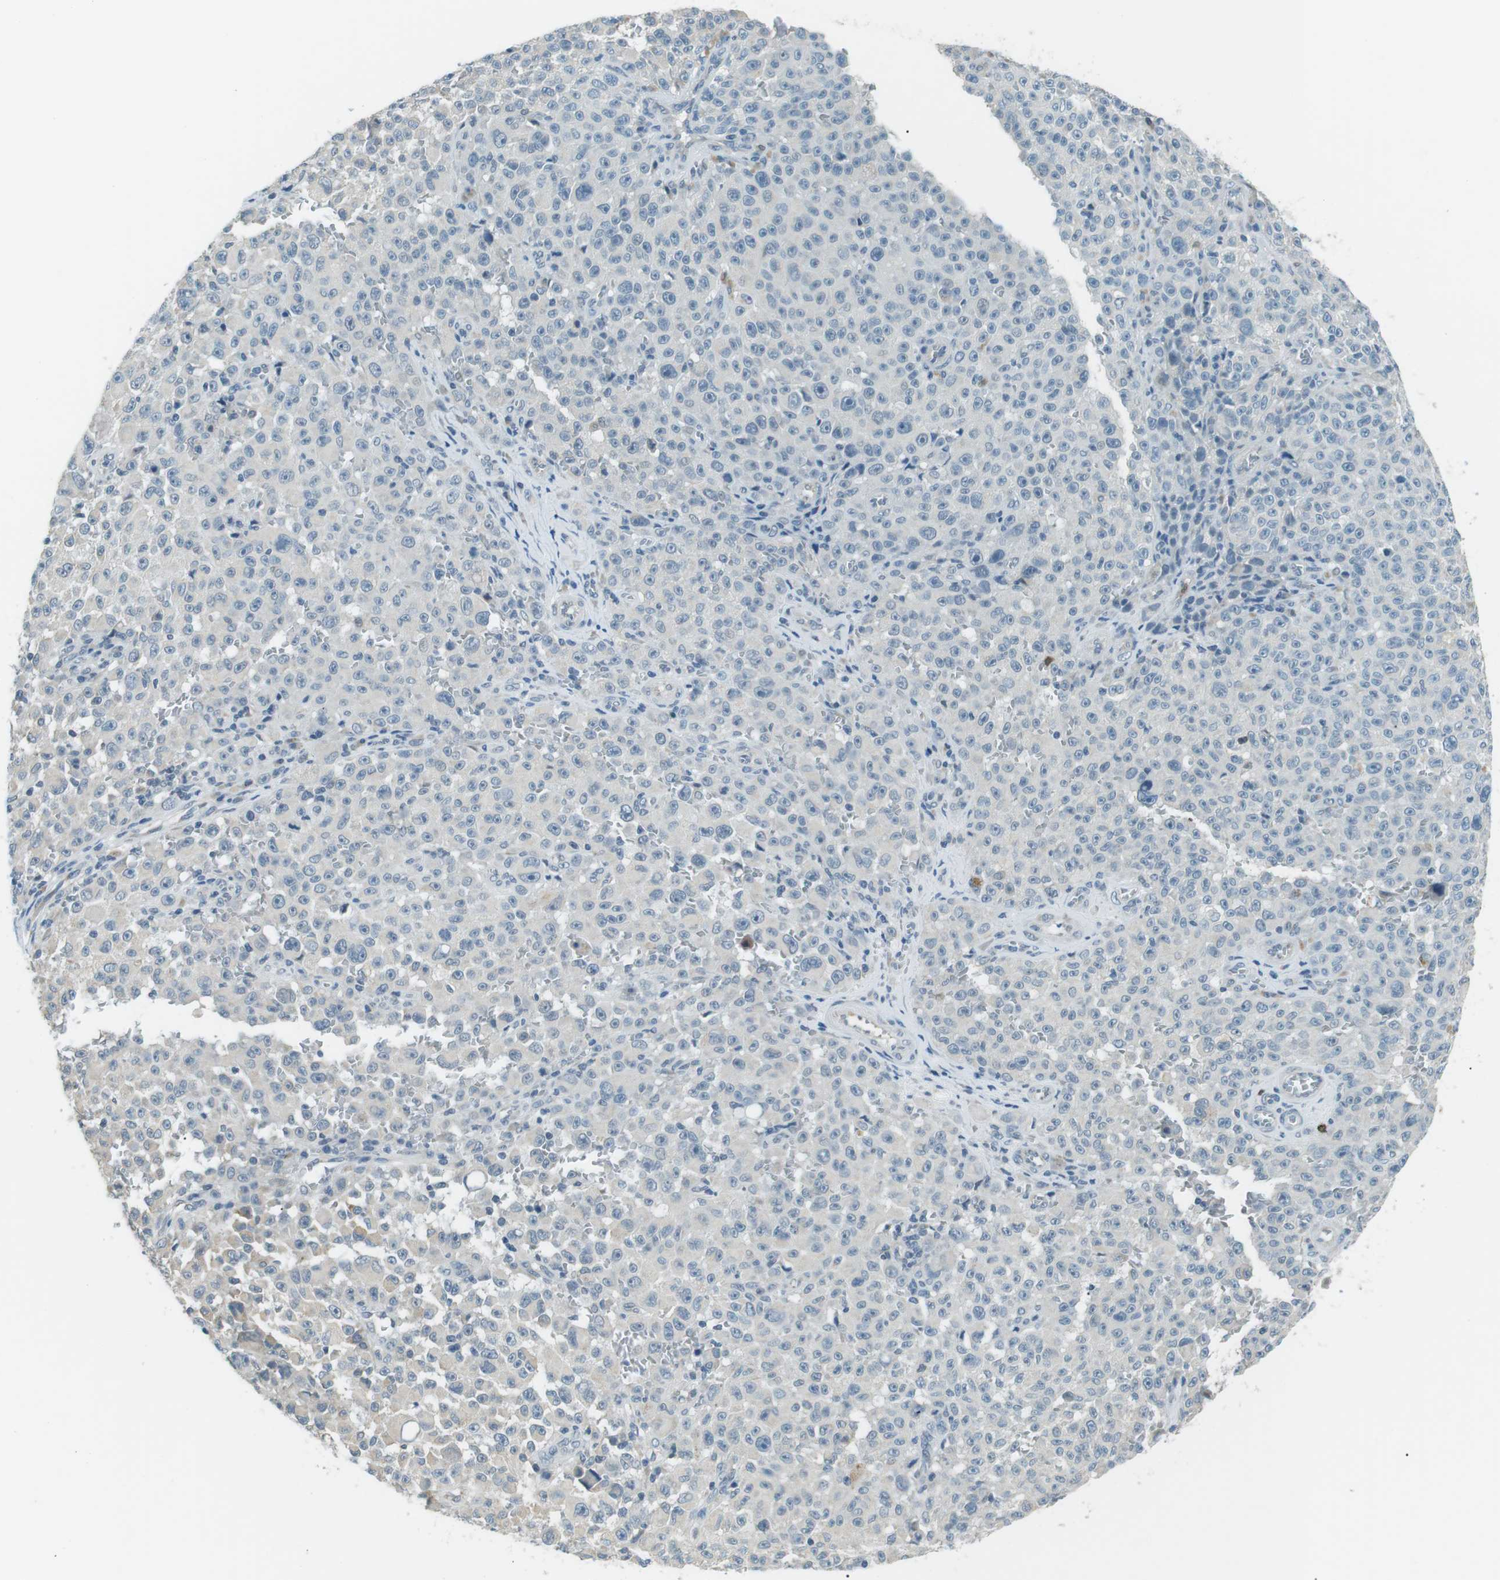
{"staining": {"intensity": "negative", "quantity": "none", "location": "none"}, "tissue": "melanoma", "cell_type": "Tumor cells", "image_type": "cancer", "snomed": [{"axis": "morphology", "description": "Malignant melanoma, NOS"}, {"axis": "topography", "description": "Skin"}], "caption": "Tumor cells show no significant staining in malignant melanoma.", "gene": "SERPINB2", "patient": {"sex": "female", "age": 82}}